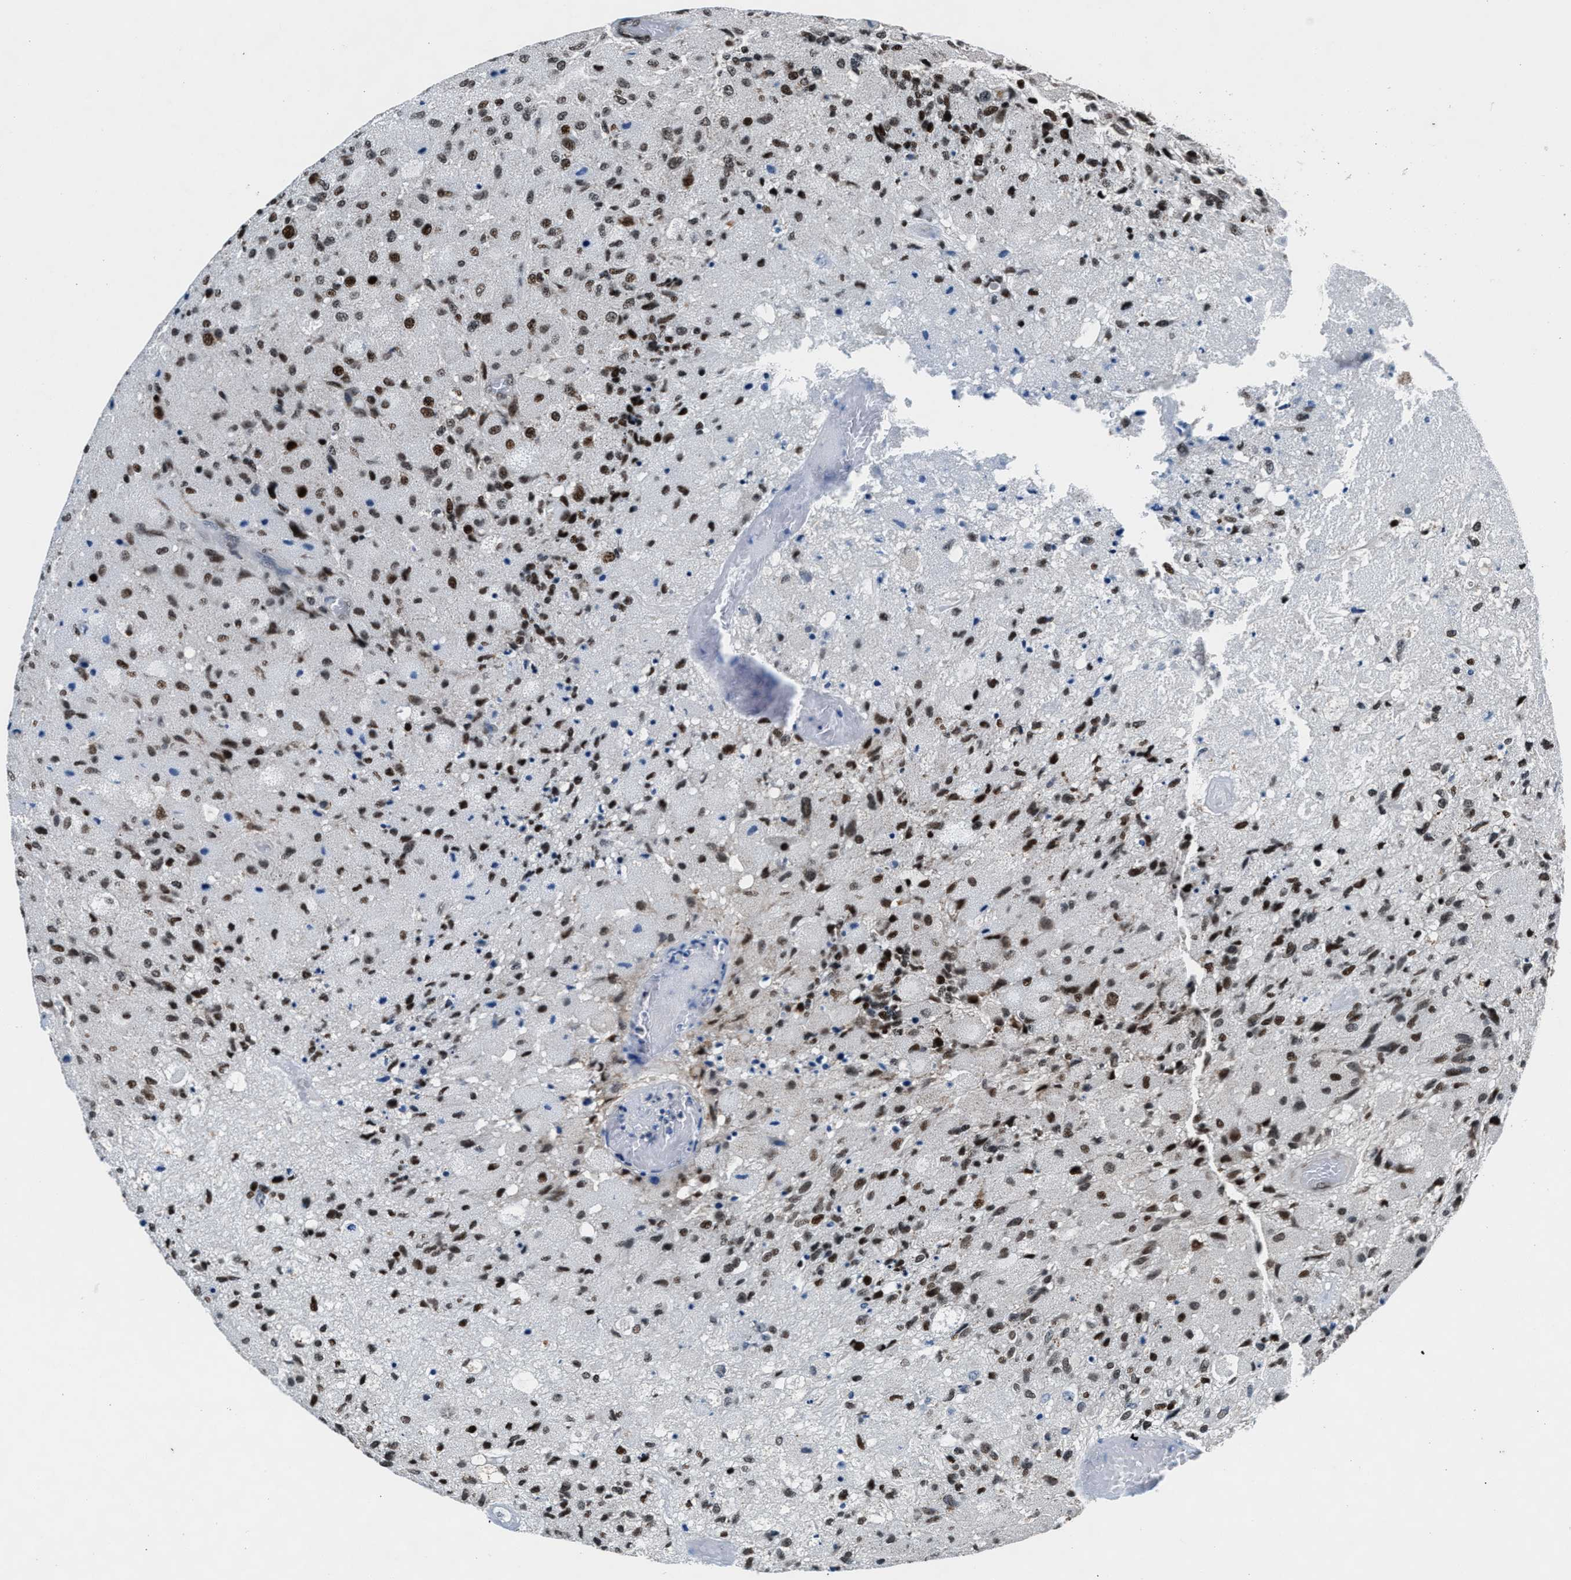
{"staining": {"intensity": "strong", "quantity": ">75%", "location": "nuclear"}, "tissue": "glioma", "cell_type": "Tumor cells", "image_type": "cancer", "snomed": [{"axis": "morphology", "description": "Normal tissue, NOS"}, {"axis": "morphology", "description": "Glioma, malignant, High grade"}, {"axis": "topography", "description": "Cerebral cortex"}], "caption": "About >75% of tumor cells in malignant glioma (high-grade) show strong nuclear protein staining as visualized by brown immunohistochemical staining.", "gene": "PRRC2B", "patient": {"sex": "male", "age": 77}}